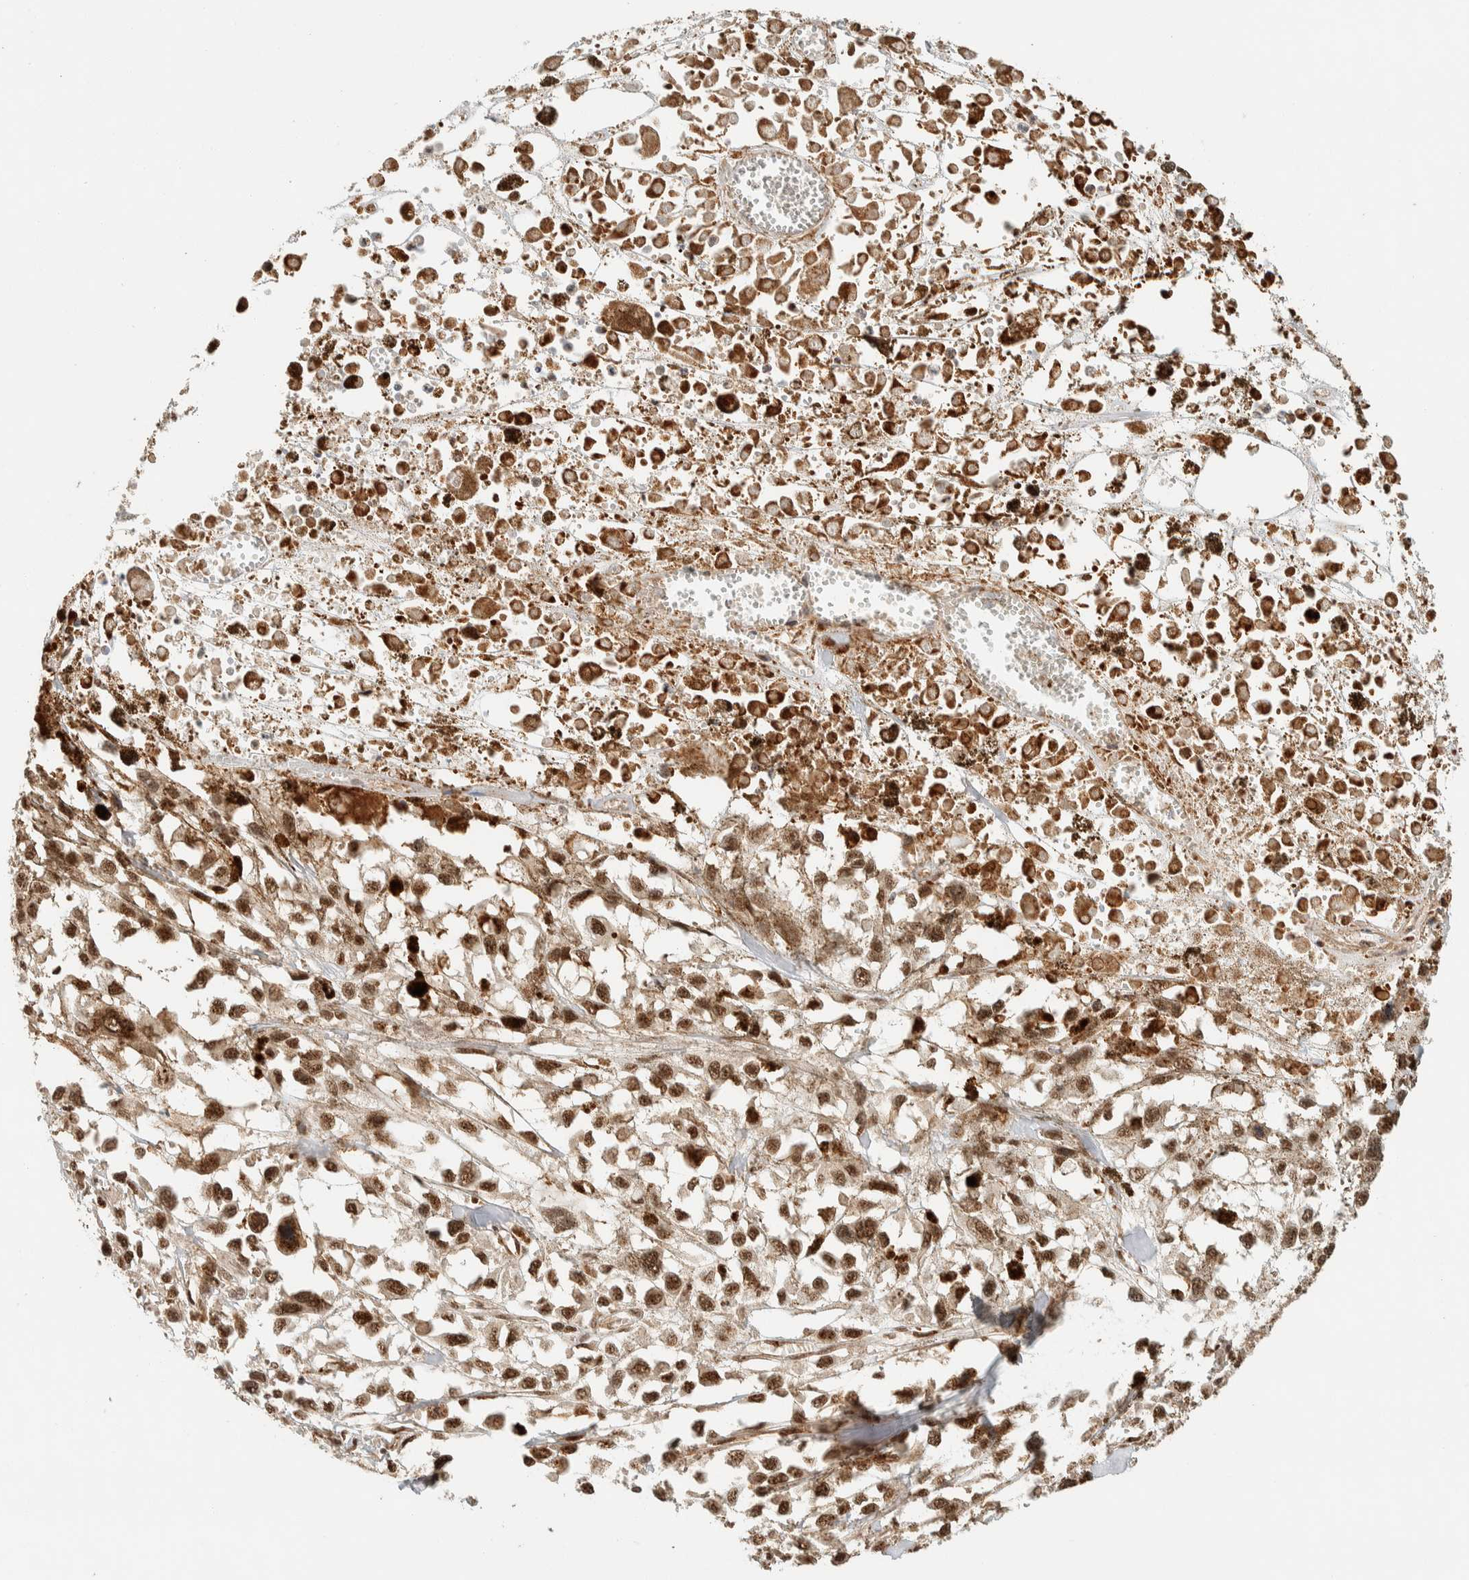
{"staining": {"intensity": "strong", "quantity": ">75%", "location": "nuclear"}, "tissue": "melanoma", "cell_type": "Tumor cells", "image_type": "cancer", "snomed": [{"axis": "morphology", "description": "Malignant melanoma, Metastatic site"}, {"axis": "topography", "description": "Lymph node"}], "caption": "Immunohistochemistry staining of melanoma, which shows high levels of strong nuclear staining in approximately >75% of tumor cells indicating strong nuclear protein expression. The staining was performed using DAB (brown) for protein detection and nuclei were counterstained in hematoxylin (blue).", "gene": "SIK1", "patient": {"sex": "male", "age": 59}}